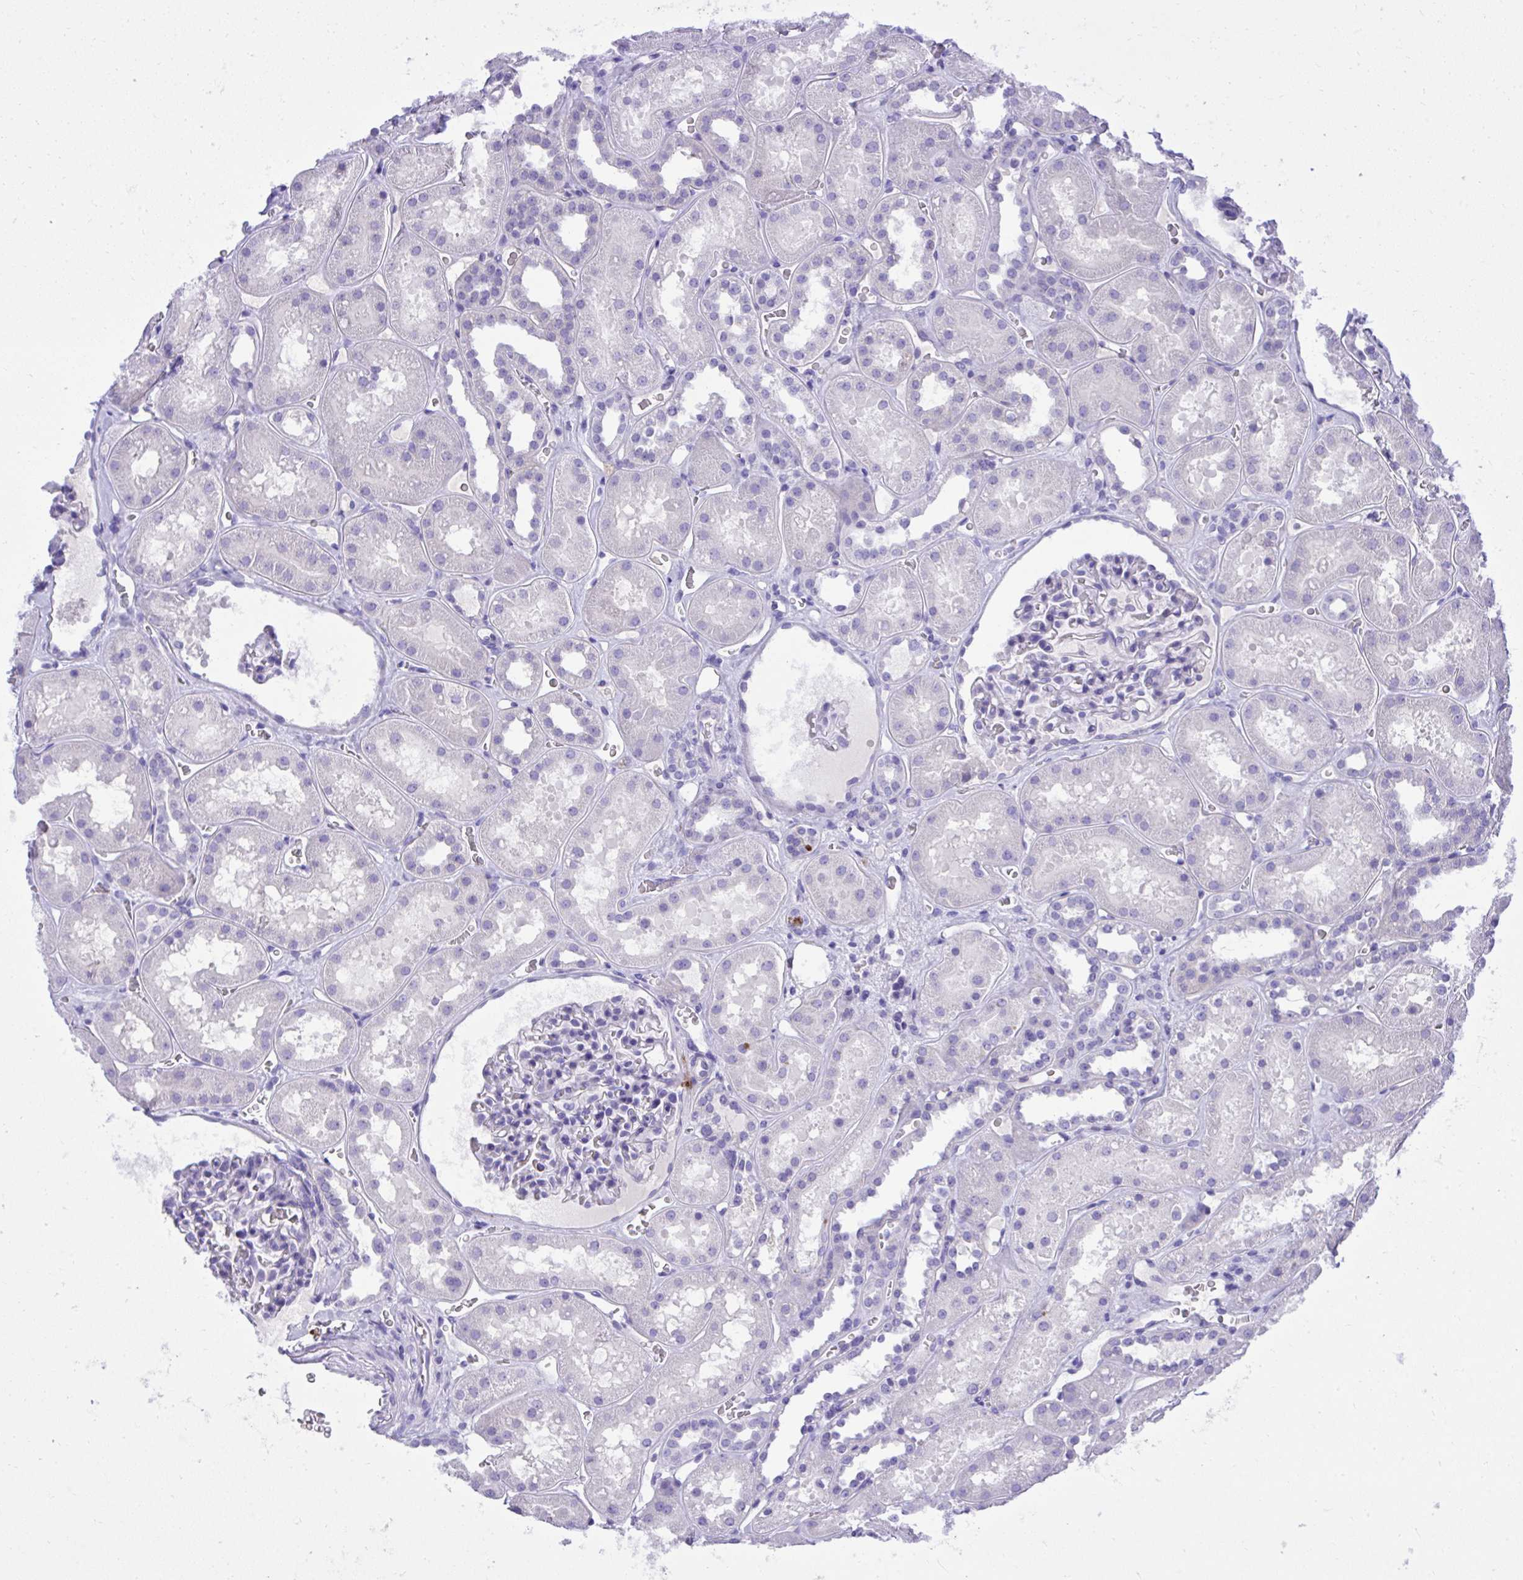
{"staining": {"intensity": "negative", "quantity": "none", "location": "none"}, "tissue": "kidney", "cell_type": "Cells in glomeruli", "image_type": "normal", "snomed": [{"axis": "morphology", "description": "Normal tissue, NOS"}, {"axis": "topography", "description": "Kidney"}], "caption": "Cells in glomeruli show no significant positivity in unremarkable kidney. The staining was performed using DAB (3,3'-diaminobenzidine) to visualize the protein expression in brown, while the nuclei were stained in blue with hematoxylin (Magnification: 20x).", "gene": "ST6GALNAC3", "patient": {"sex": "female", "age": 41}}